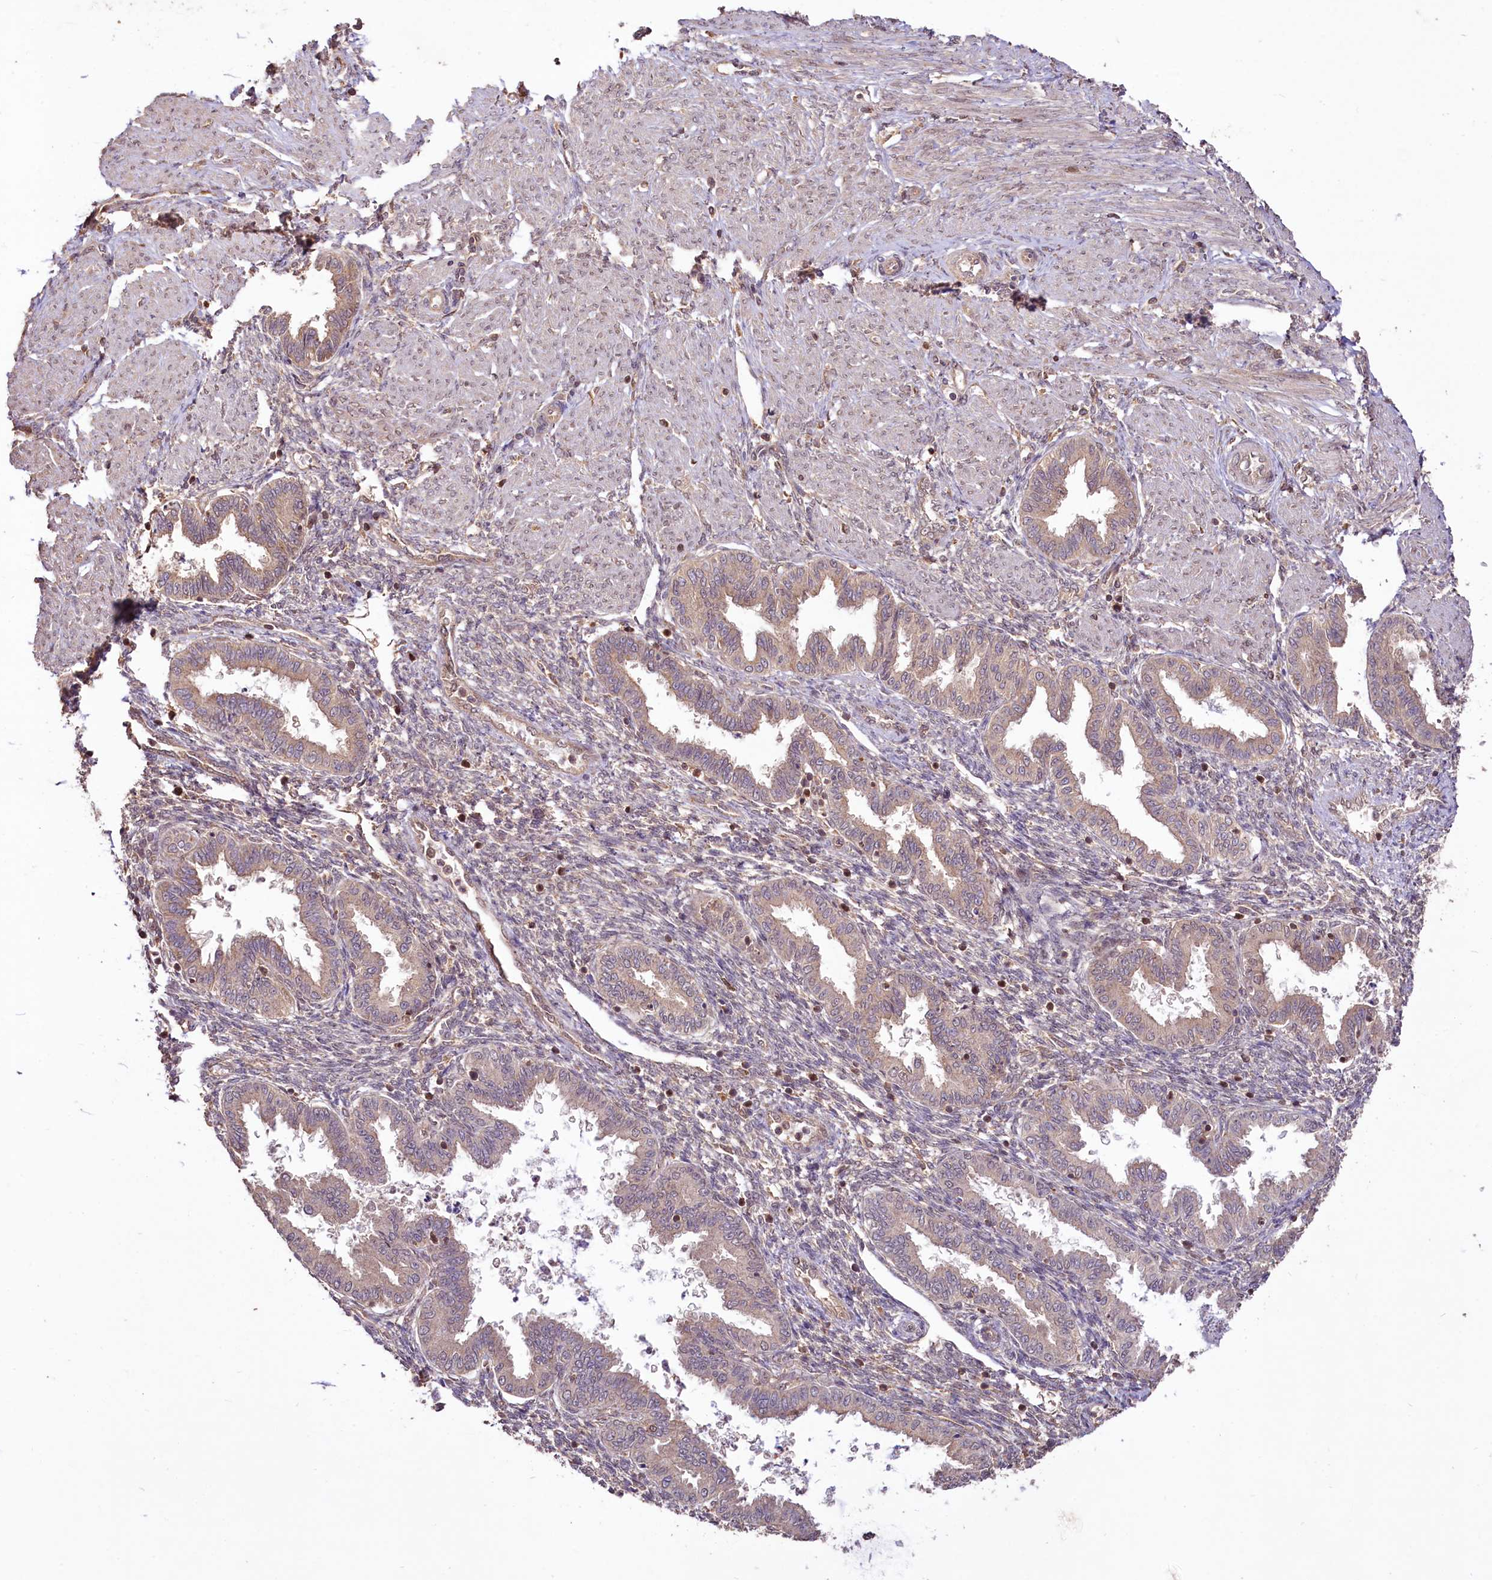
{"staining": {"intensity": "negative", "quantity": "none", "location": "none"}, "tissue": "endometrium", "cell_type": "Cells in endometrial stroma", "image_type": "normal", "snomed": [{"axis": "morphology", "description": "Normal tissue, NOS"}, {"axis": "topography", "description": "Endometrium"}], "caption": "Cells in endometrial stroma show no significant protein expression in normal endometrium.", "gene": "RRP8", "patient": {"sex": "female", "age": 33}}